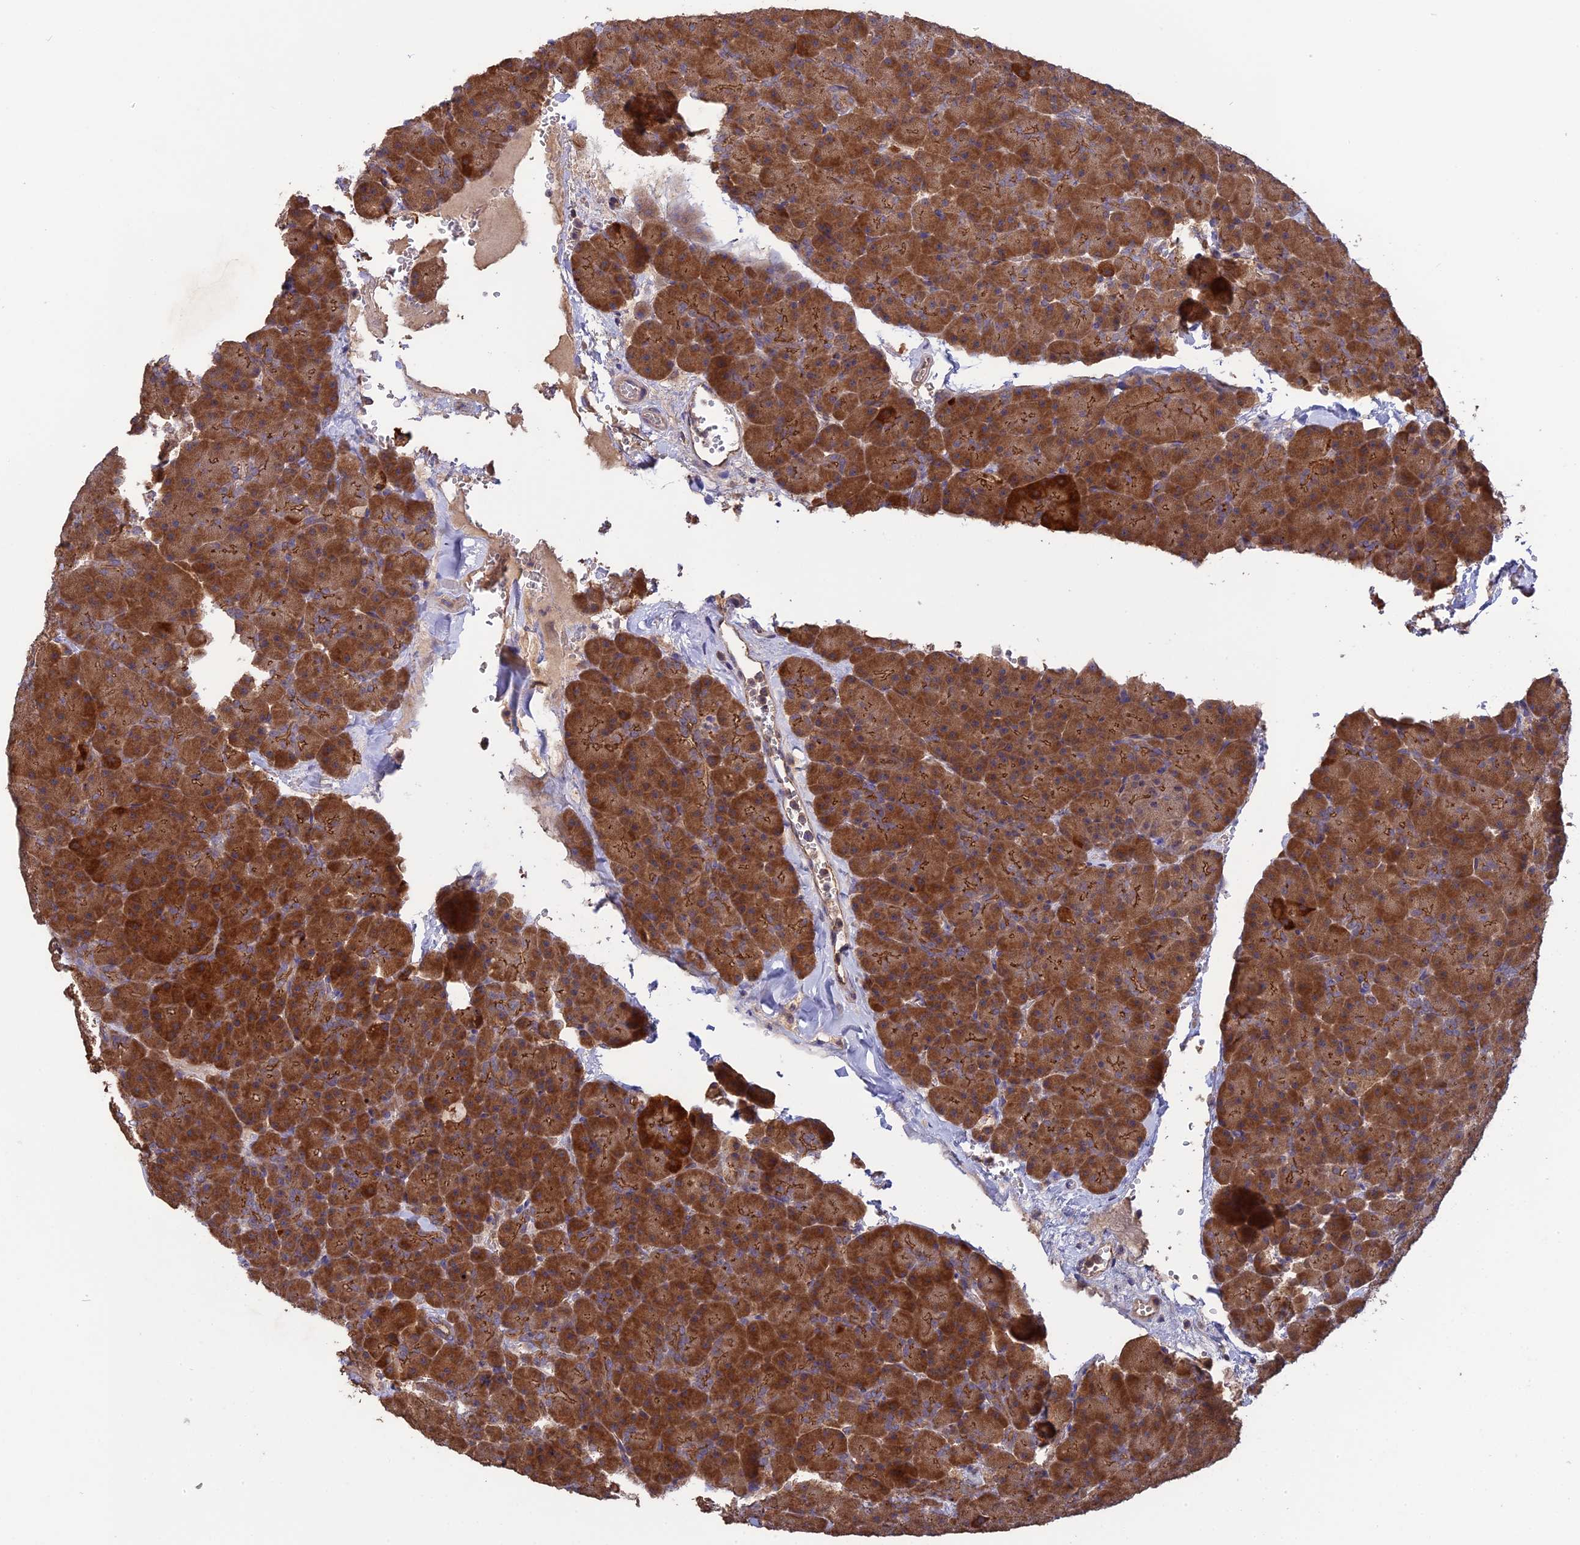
{"staining": {"intensity": "strong", "quantity": ">75%", "location": "cytoplasmic/membranous"}, "tissue": "pancreas", "cell_type": "Exocrine glandular cells", "image_type": "normal", "snomed": [{"axis": "morphology", "description": "Normal tissue, NOS"}, {"axis": "topography", "description": "Pancreas"}], "caption": "Immunohistochemistry (IHC) staining of benign pancreas, which displays high levels of strong cytoplasmic/membranous positivity in approximately >75% of exocrine glandular cells indicating strong cytoplasmic/membranous protein positivity. The staining was performed using DAB (3,3'-diaminobenzidine) (brown) for protein detection and nuclei were counterstained in hematoxylin (blue).", "gene": "ARHGAP40", "patient": {"sex": "male", "age": 36}}